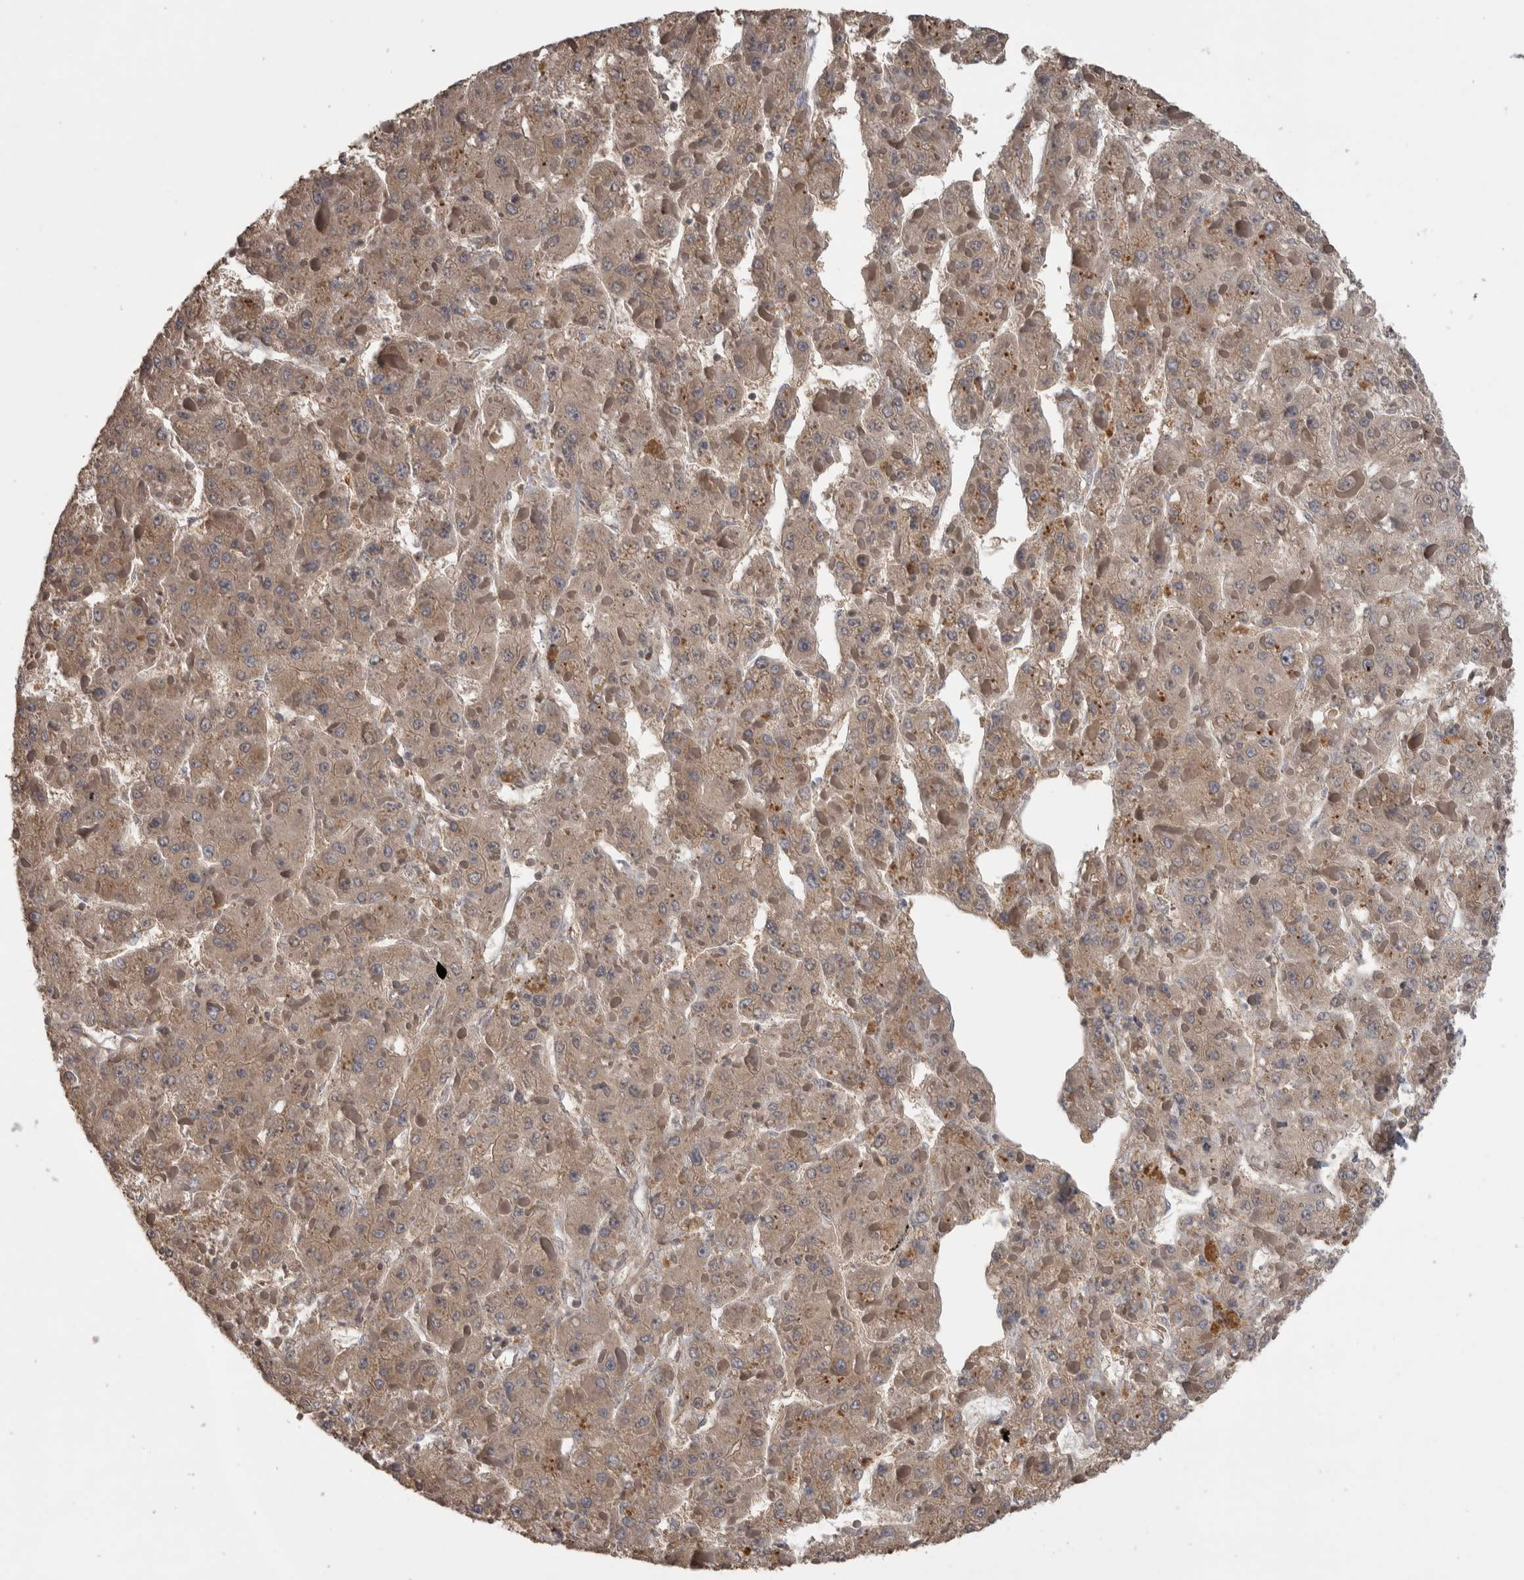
{"staining": {"intensity": "weak", "quantity": ">75%", "location": "cytoplasmic/membranous"}, "tissue": "liver cancer", "cell_type": "Tumor cells", "image_type": "cancer", "snomed": [{"axis": "morphology", "description": "Carcinoma, Hepatocellular, NOS"}, {"axis": "topography", "description": "Liver"}], "caption": "Protein staining of hepatocellular carcinoma (liver) tissue demonstrates weak cytoplasmic/membranous expression in approximately >75% of tumor cells.", "gene": "IFRD1", "patient": {"sex": "female", "age": 73}}